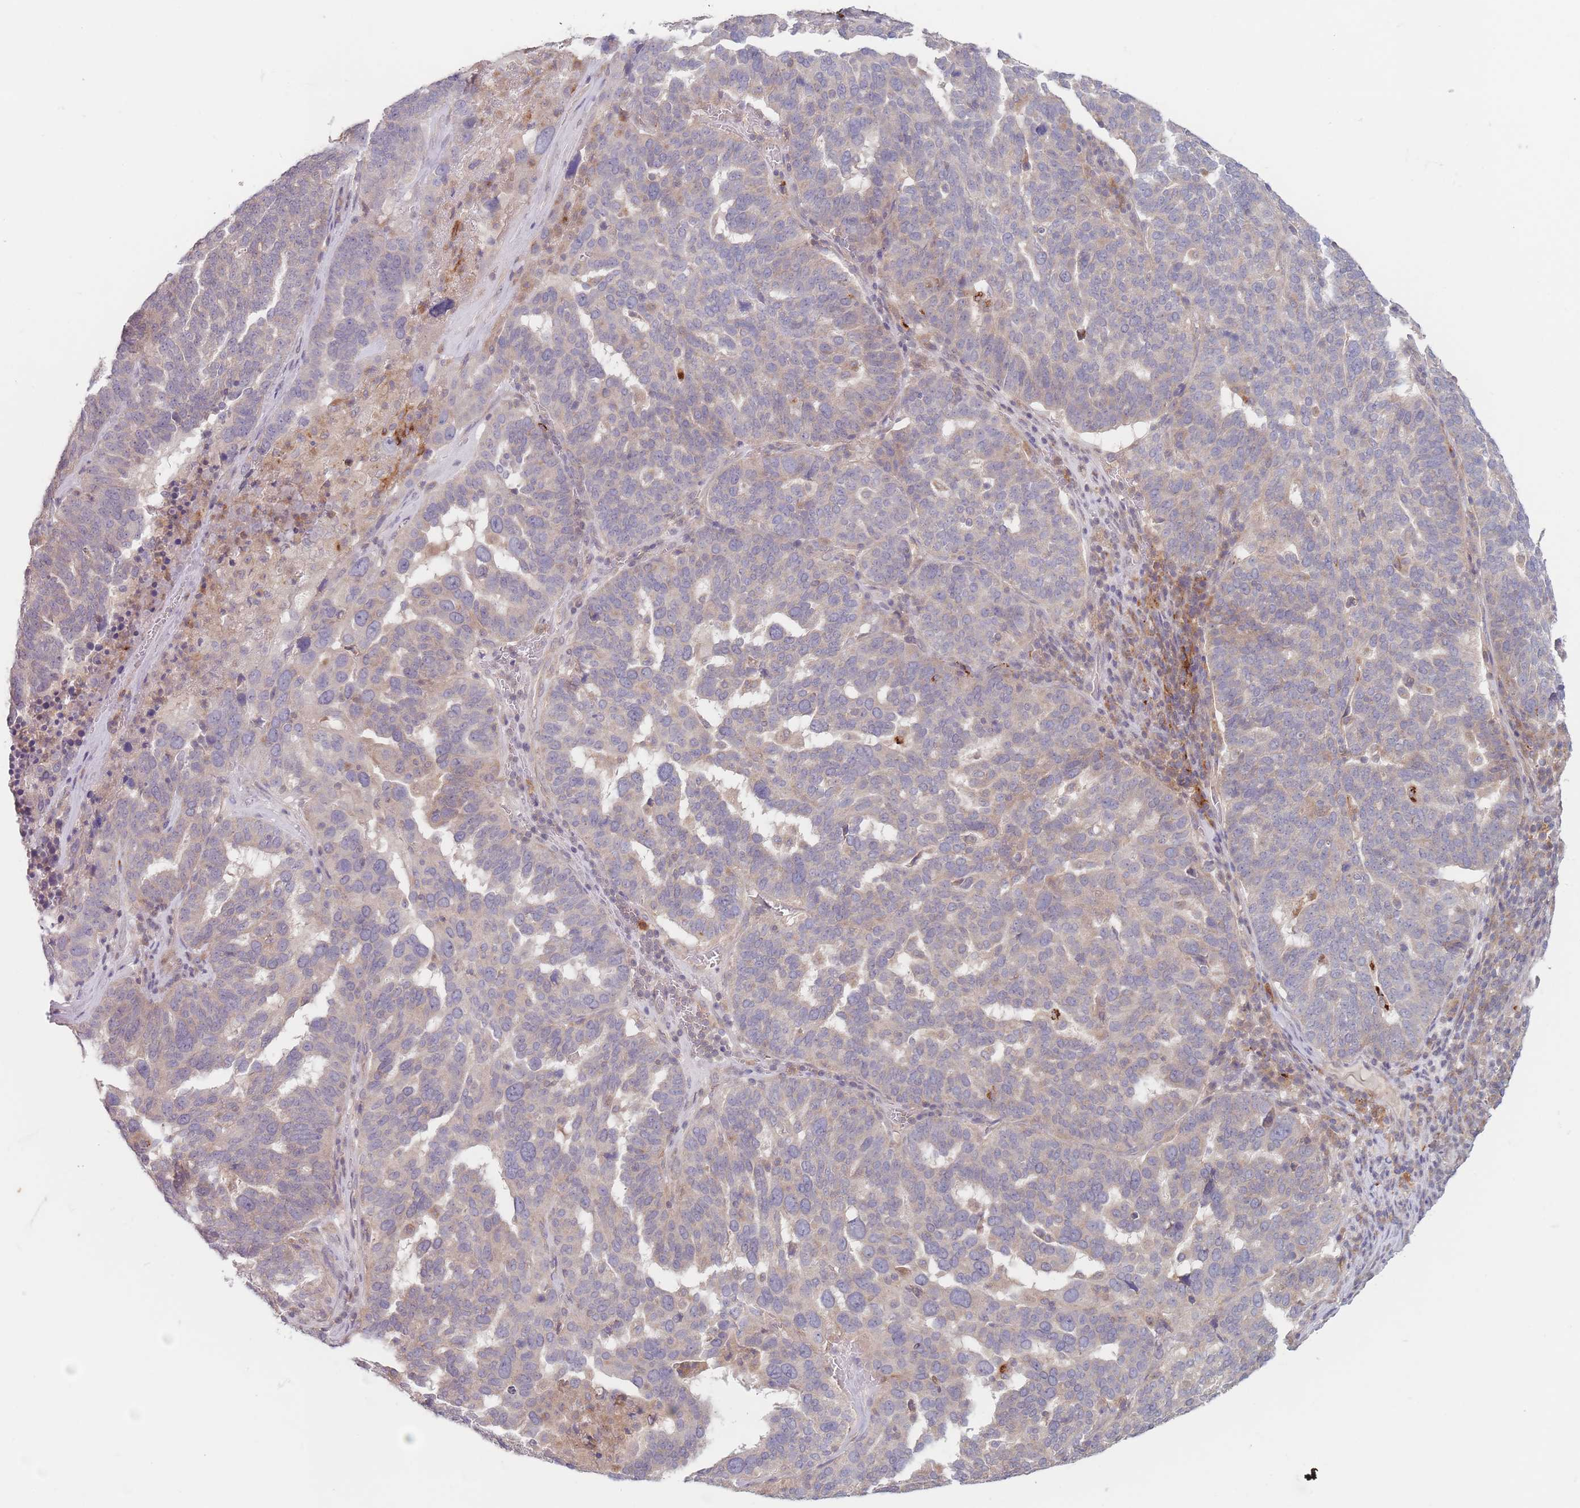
{"staining": {"intensity": "weak", "quantity": "<25%", "location": "cytoplasmic/membranous"}, "tissue": "ovarian cancer", "cell_type": "Tumor cells", "image_type": "cancer", "snomed": [{"axis": "morphology", "description": "Cystadenocarcinoma, serous, NOS"}, {"axis": "topography", "description": "Ovary"}], "caption": "This is an IHC histopathology image of serous cystadenocarcinoma (ovarian). There is no positivity in tumor cells.", "gene": "PPM1A", "patient": {"sex": "female", "age": 59}}